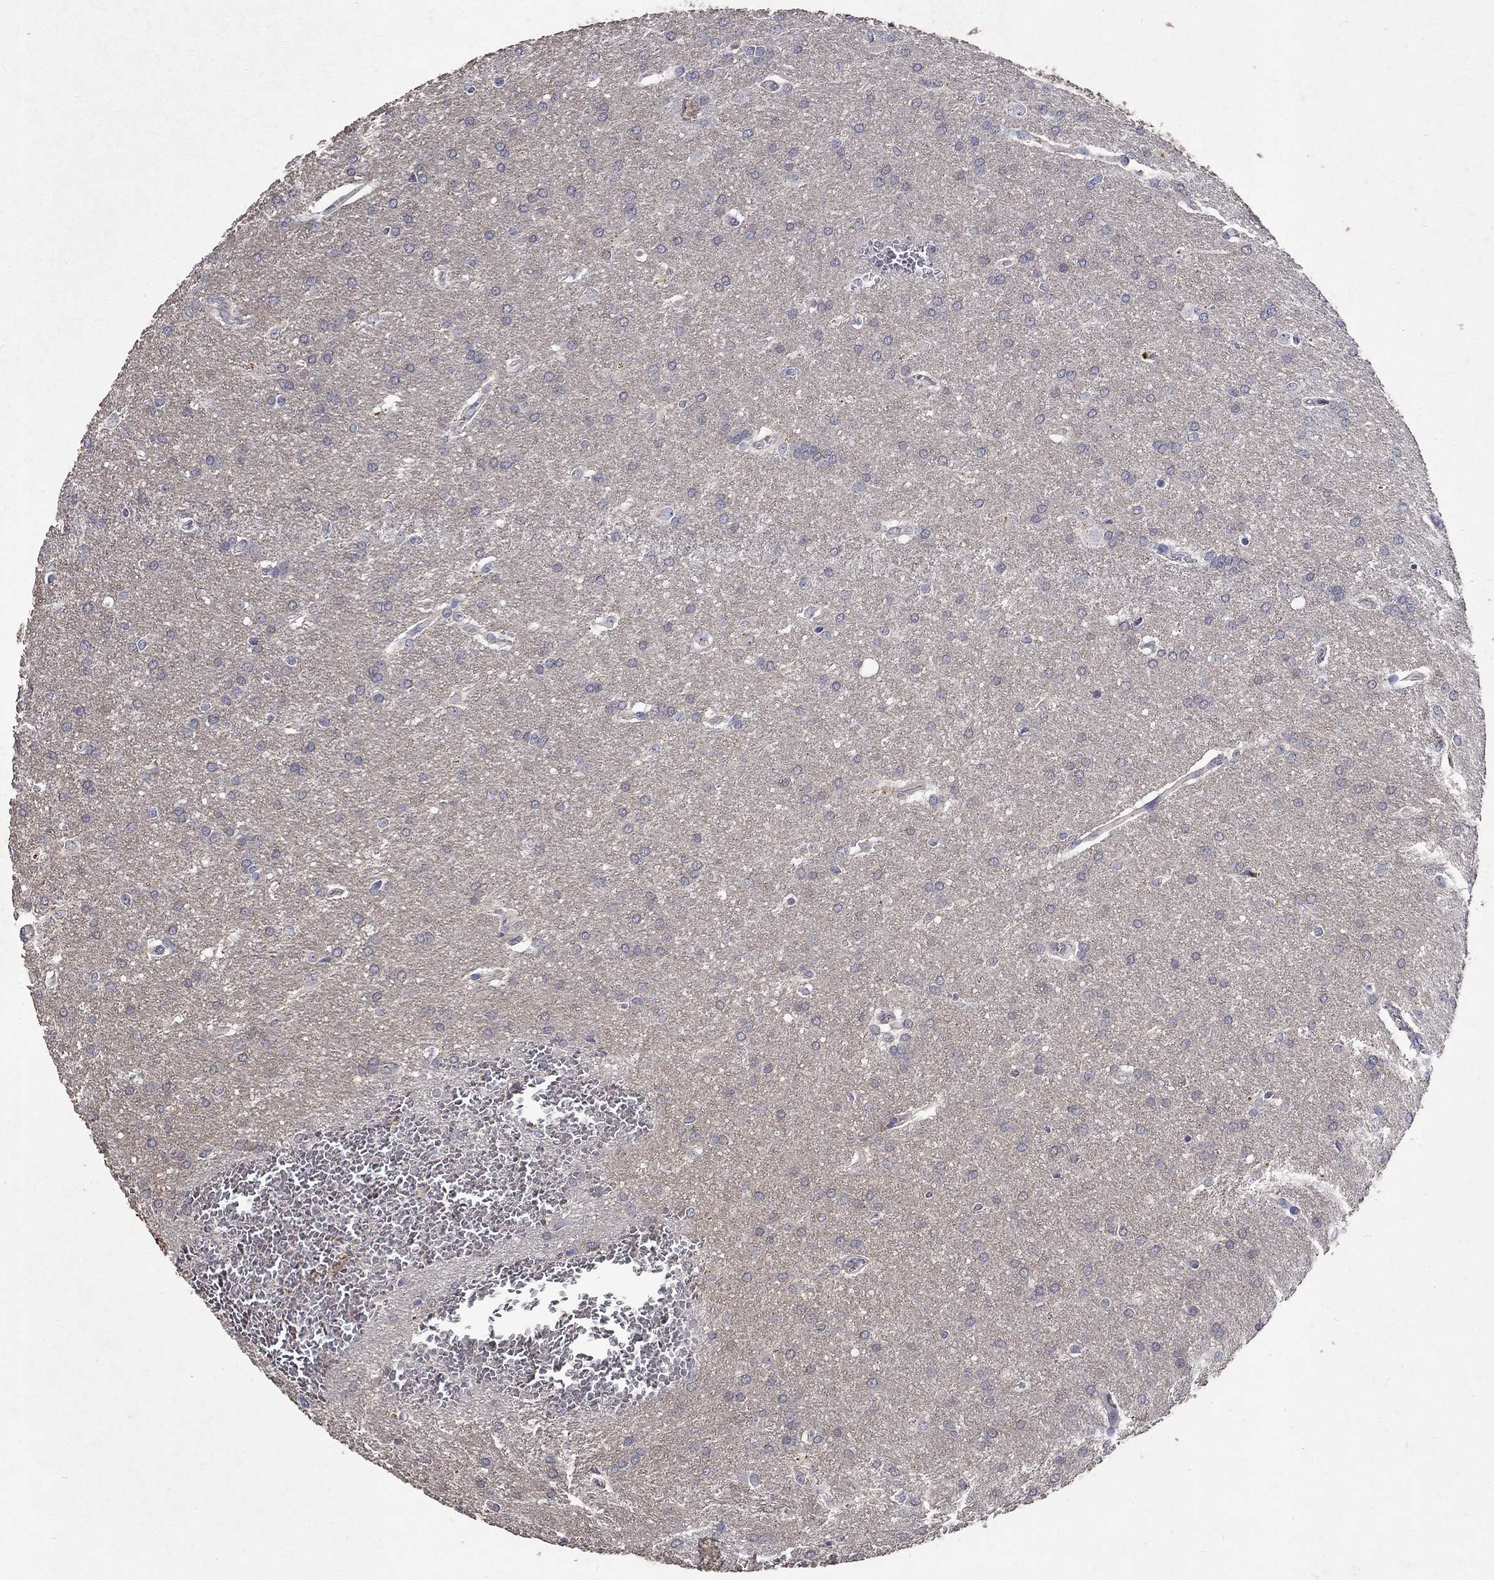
{"staining": {"intensity": "negative", "quantity": "none", "location": "none"}, "tissue": "glioma", "cell_type": "Tumor cells", "image_type": "cancer", "snomed": [{"axis": "morphology", "description": "Glioma, malignant, Low grade"}, {"axis": "topography", "description": "Brain"}], "caption": "DAB immunohistochemical staining of human malignant glioma (low-grade) exhibits no significant positivity in tumor cells.", "gene": "PROZ", "patient": {"sex": "female", "age": 32}}